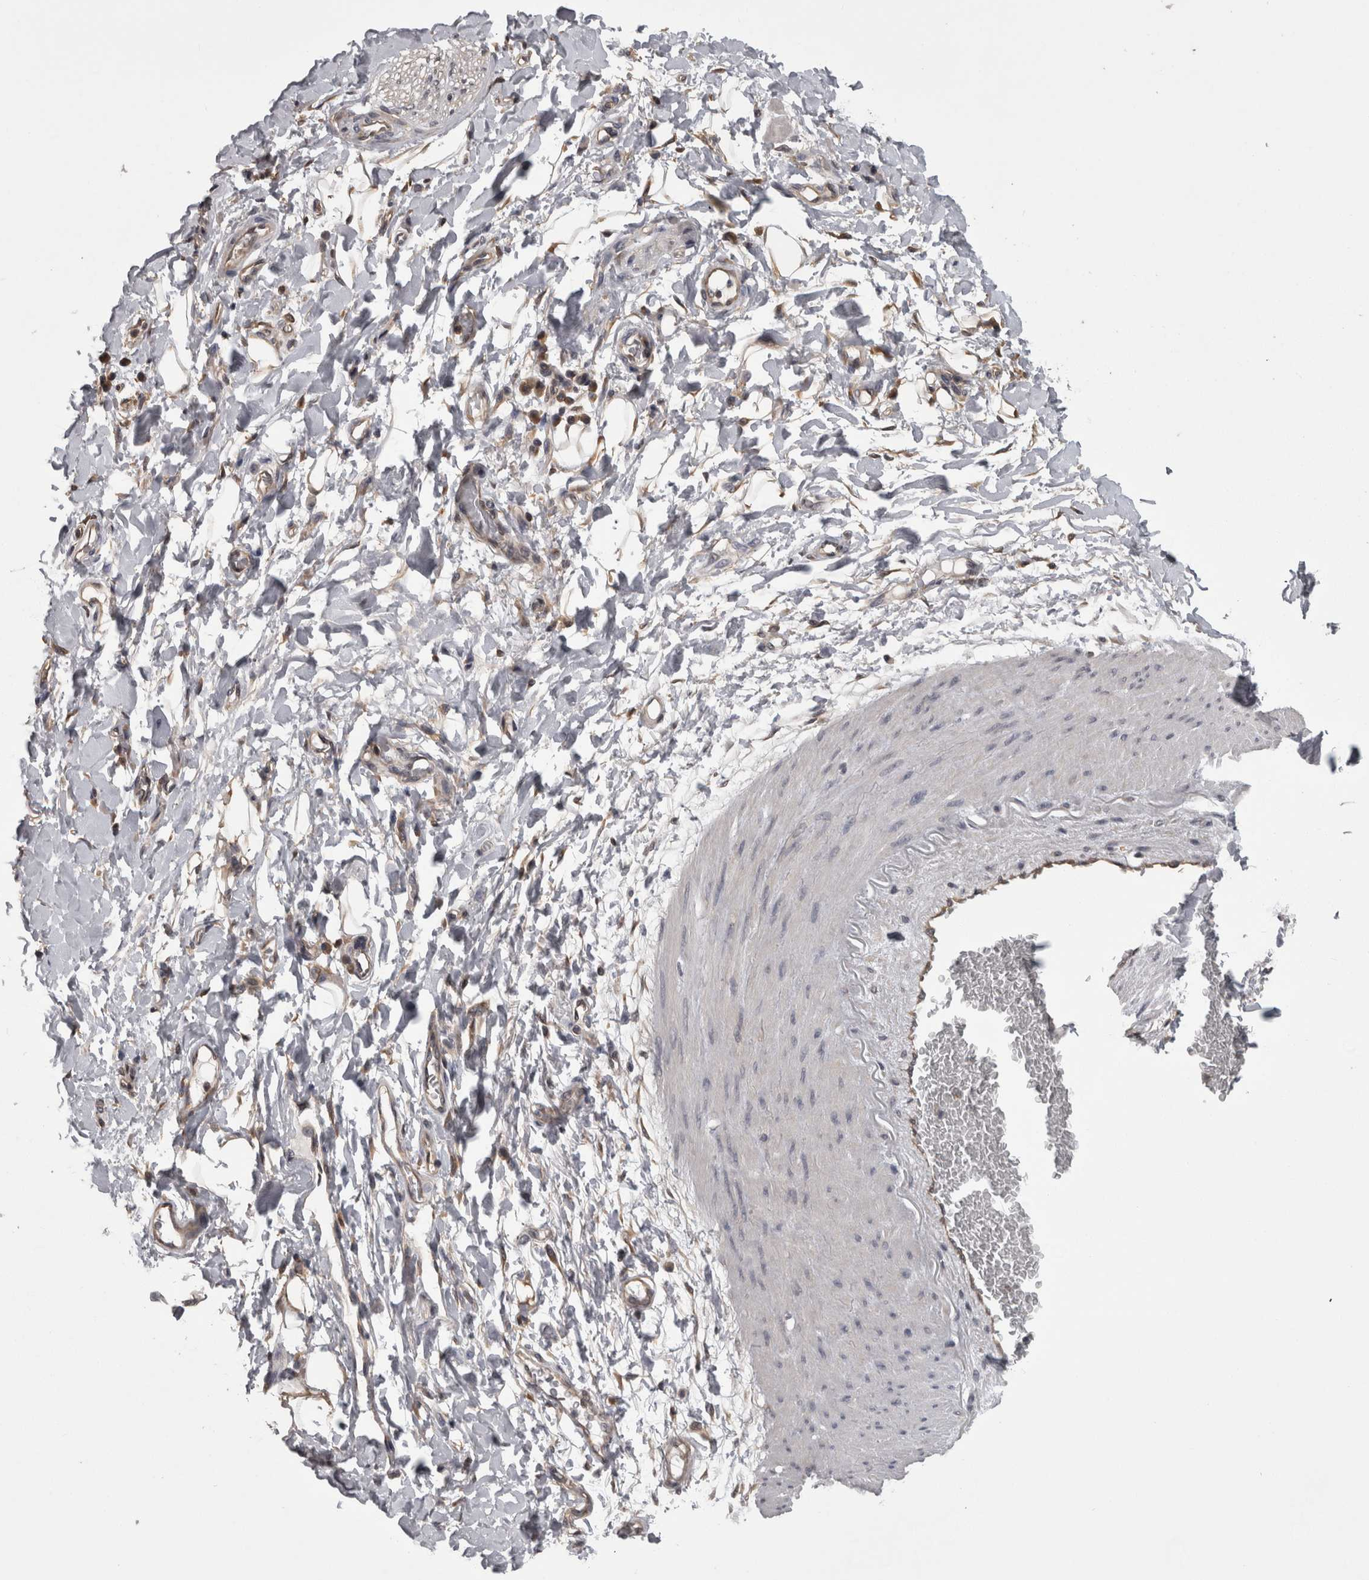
{"staining": {"intensity": "negative", "quantity": "none", "location": "none"}, "tissue": "adipose tissue", "cell_type": "Adipocytes", "image_type": "normal", "snomed": [{"axis": "morphology", "description": "Normal tissue, NOS"}, {"axis": "morphology", "description": "Adenocarcinoma, NOS"}, {"axis": "topography", "description": "Esophagus"}], "caption": "The micrograph demonstrates no staining of adipocytes in normal adipose tissue. (Immunohistochemistry (ihc), brightfield microscopy, high magnification).", "gene": "APRT", "patient": {"sex": "male", "age": 62}}